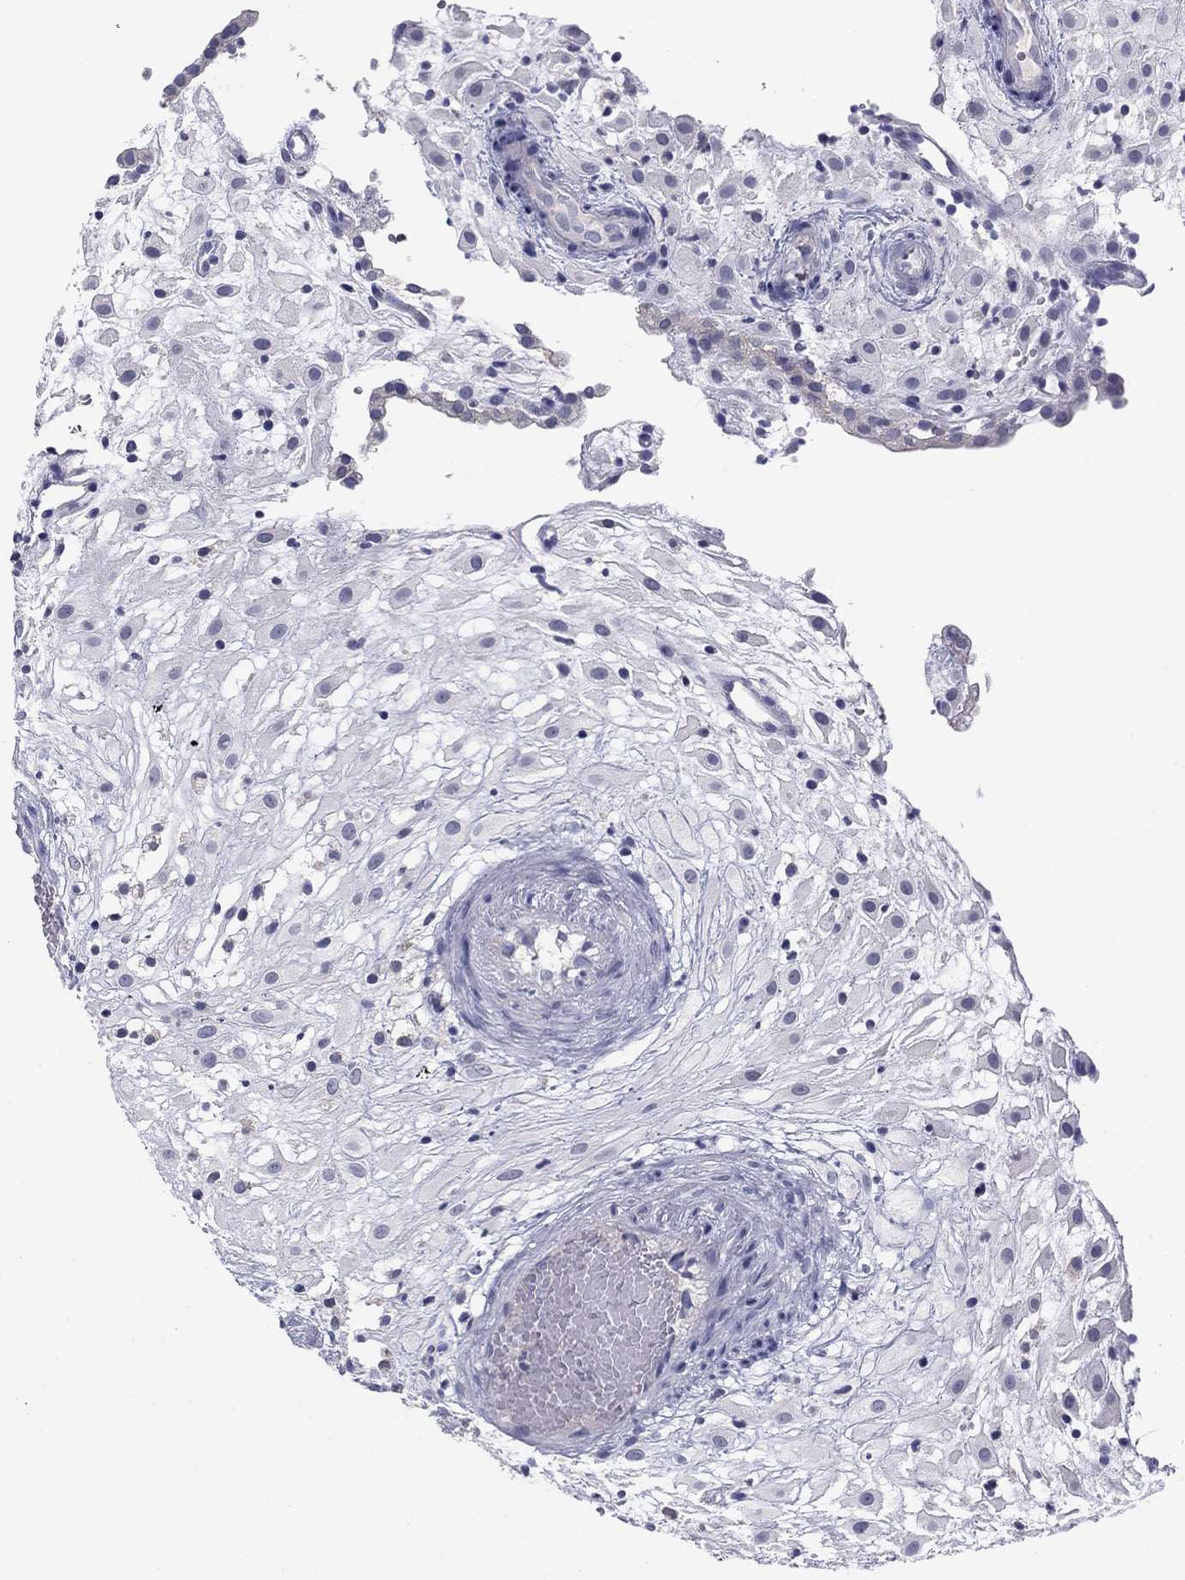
{"staining": {"intensity": "negative", "quantity": "none", "location": "none"}, "tissue": "placenta", "cell_type": "Decidual cells", "image_type": "normal", "snomed": [{"axis": "morphology", "description": "Normal tissue, NOS"}, {"axis": "topography", "description": "Placenta"}], "caption": "Decidual cells are negative for protein expression in unremarkable human placenta.", "gene": "CNTNAP4", "patient": {"sex": "female", "age": 24}}